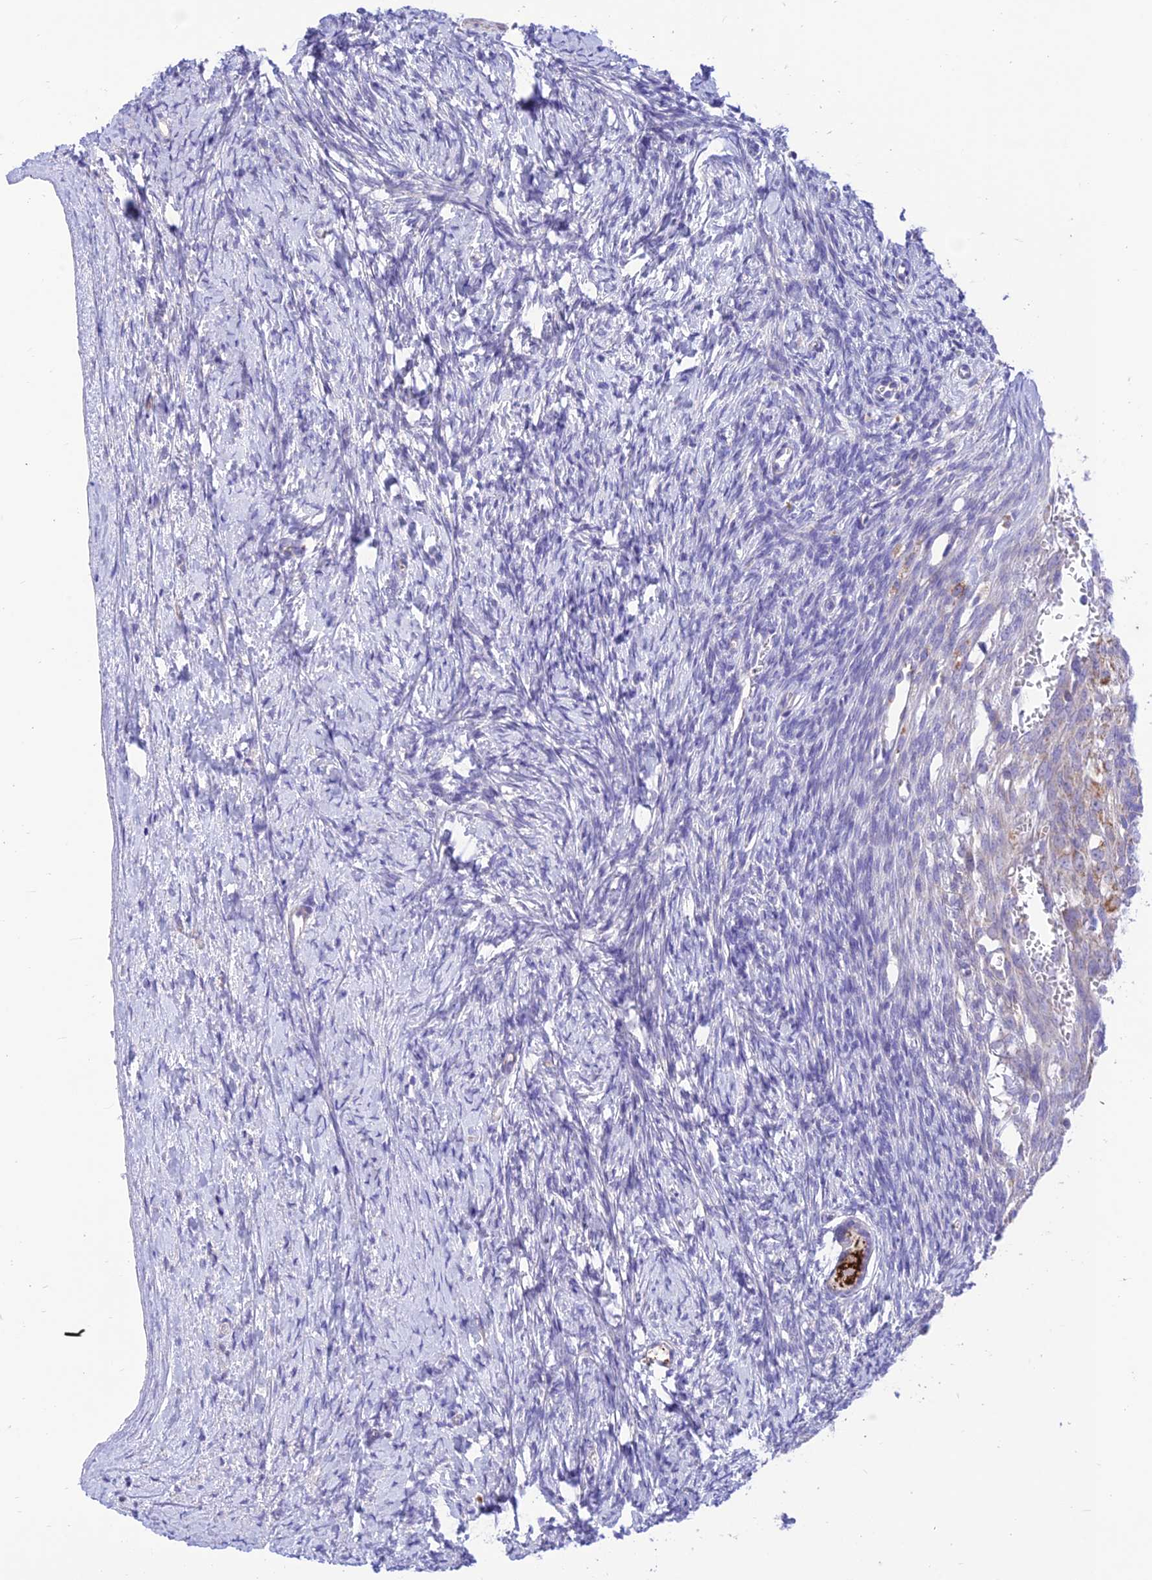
{"staining": {"intensity": "strong", "quantity": ">75%", "location": "cytoplasmic/membranous"}, "tissue": "ovary", "cell_type": "Follicle cells", "image_type": "normal", "snomed": [{"axis": "morphology", "description": "Normal tissue, NOS"}, {"axis": "morphology", "description": "Developmental malformation"}, {"axis": "topography", "description": "Ovary"}], "caption": "Immunohistochemical staining of normal human ovary displays strong cytoplasmic/membranous protein expression in about >75% of follicle cells.", "gene": "FAM186B", "patient": {"sex": "female", "age": 39}}